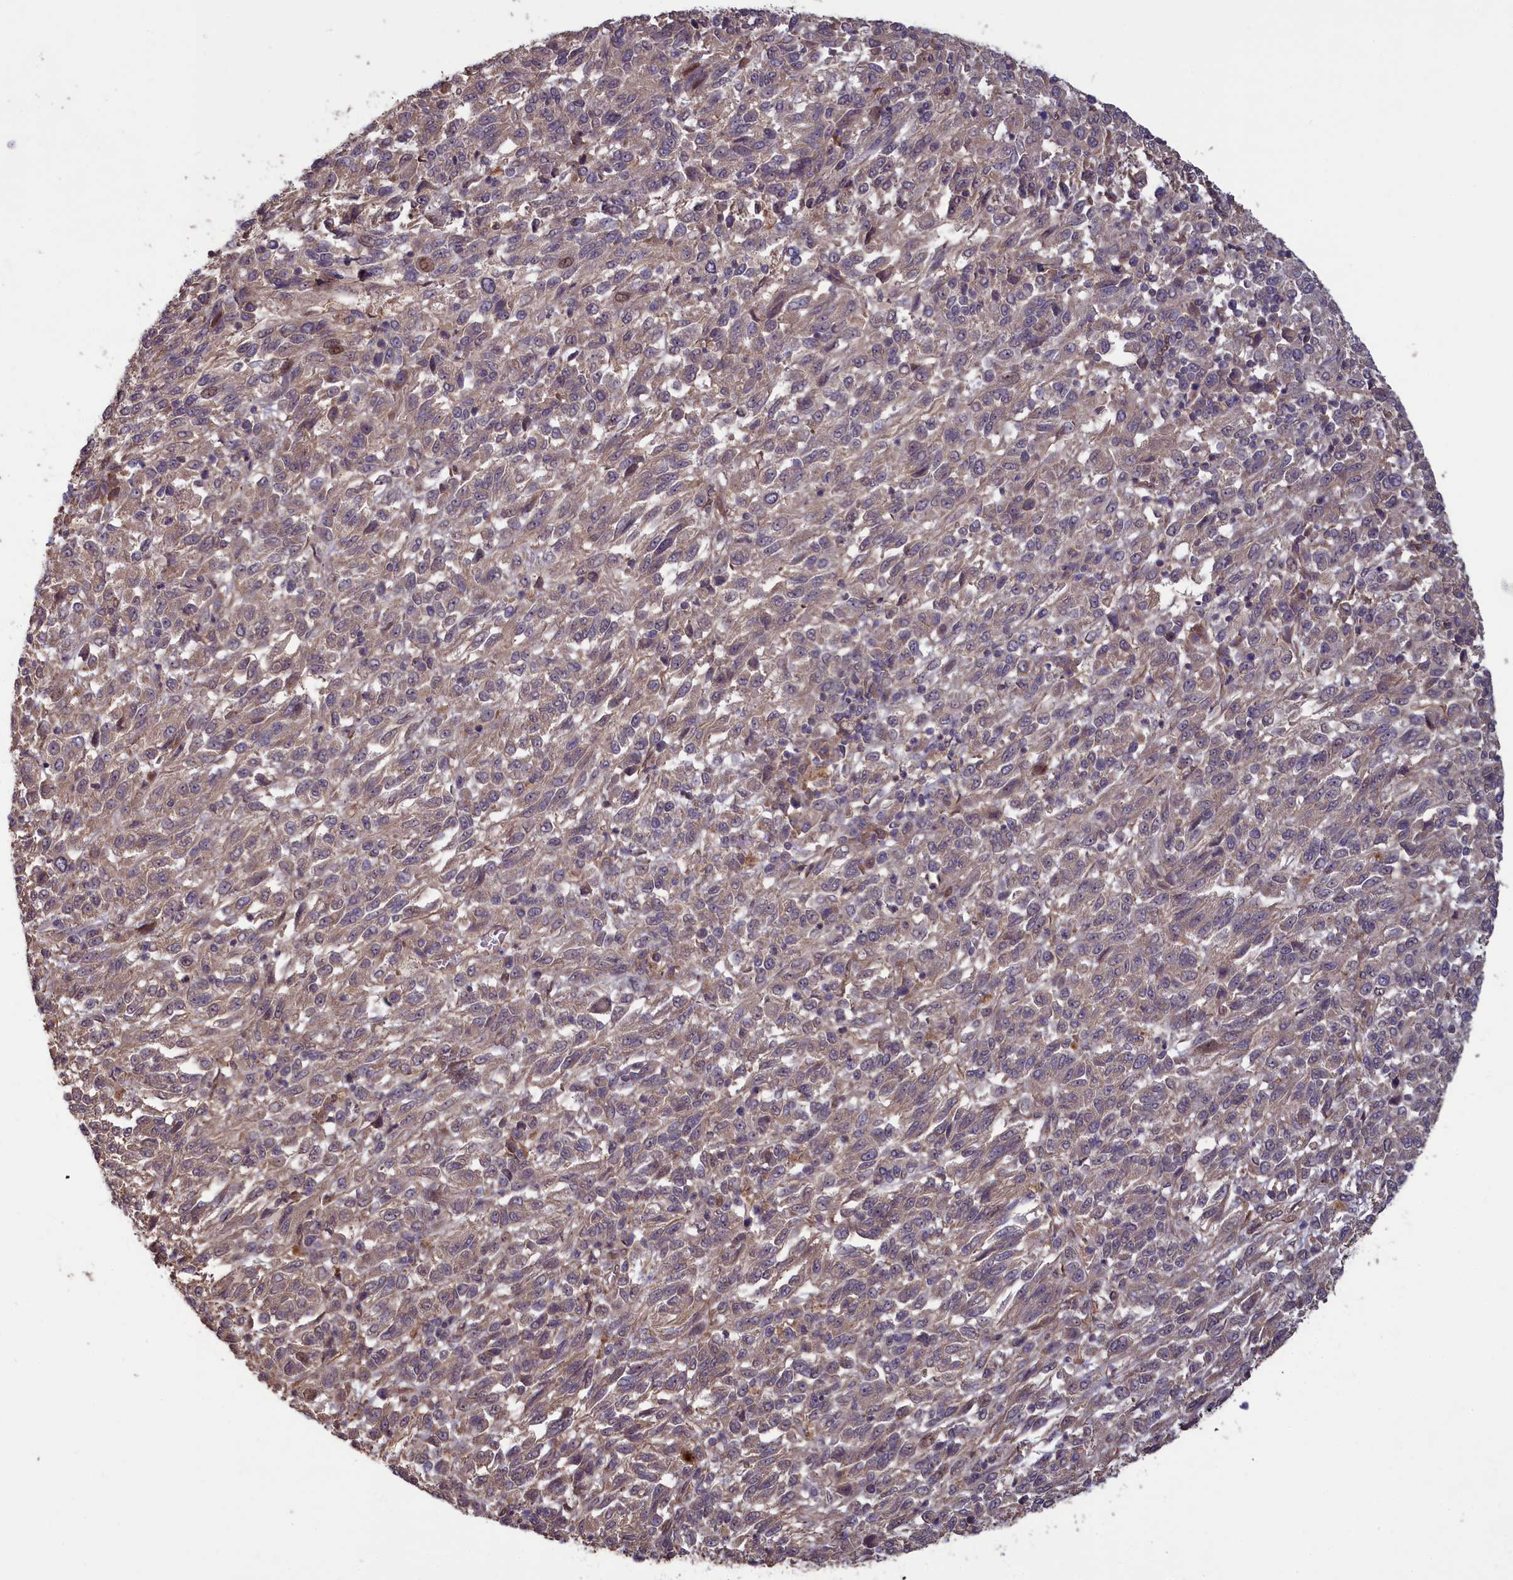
{"staining": {"intensity": "weak", "quantity": "25%-75%", "location": "cytoplasmic/membranous"}, "tissue": "melanoma", "cell_type": "Tumor cells", "image_type": "cancer", "snomed": [{"axis": "morphology", "description": "Malignant melanoma, Metastatic site"}, {"axis": "topography", "description": "Lung"}], "caption": "Malignant melanoma (metastatic site) stained with a protein marker reveals weak staining in tumor cells.", "gene": "CIAO2B", "patient": {"sex": "male", "age": 64}}